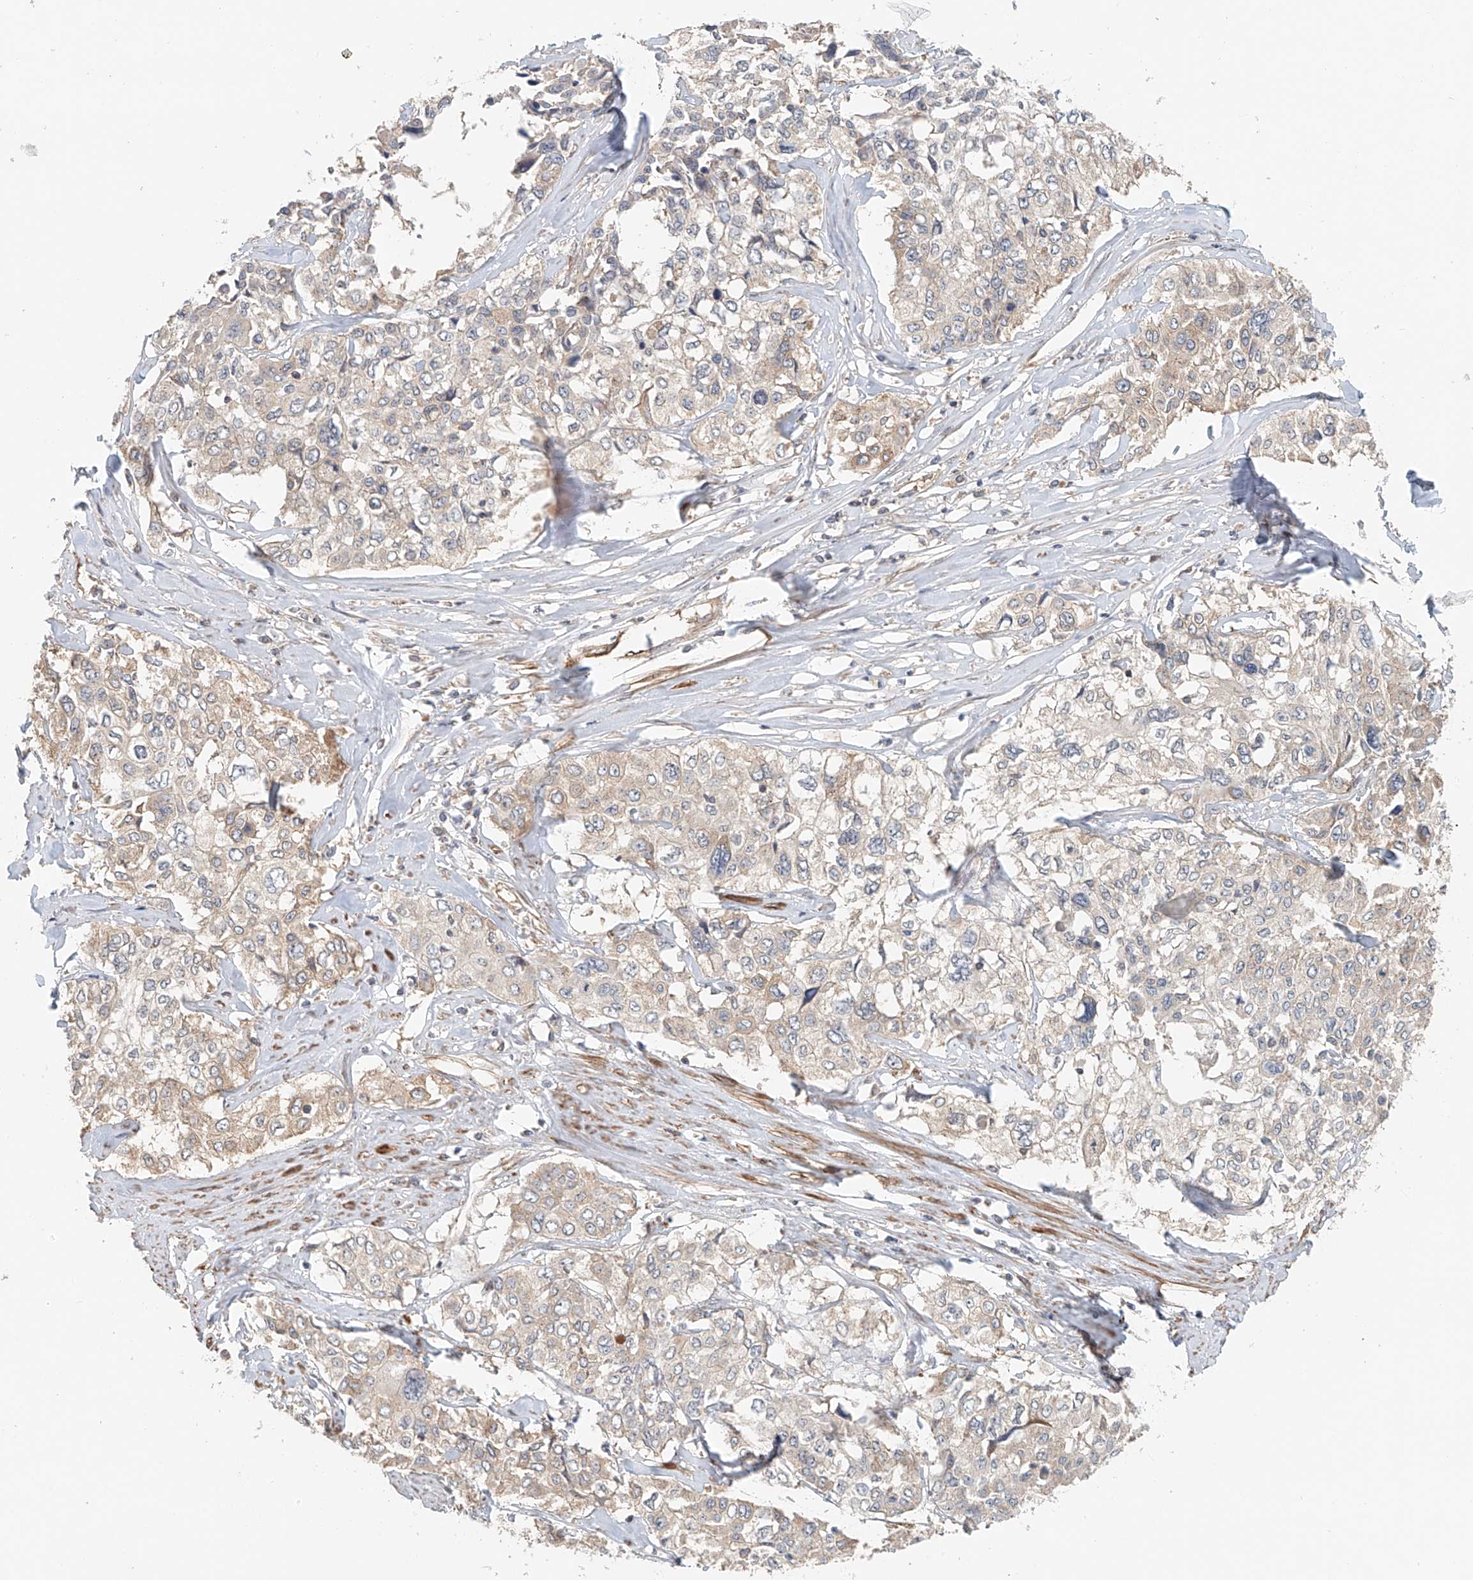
{"staining": {"intensity": "weak", "quantity": "<25%", "location": "cytoplasmic/membranous"}, "tissue": "cervical cancer", "cell_type": "Tumor cells", "image_type": "cancer", "snomed": [{"axis": "morphology", "description": "Squamous cell carcinoma, NOS"}, {"axis": "topography", "description": "Cervix"}], "caption": "An IHC histopathology image of squamous cell carcinoma (cervical) is shown. There is no staining in tumor cells of squamous cell carcinoma (cervical).", "gene": "FRYL", "patient": {"sex": "female", "age": 31}}